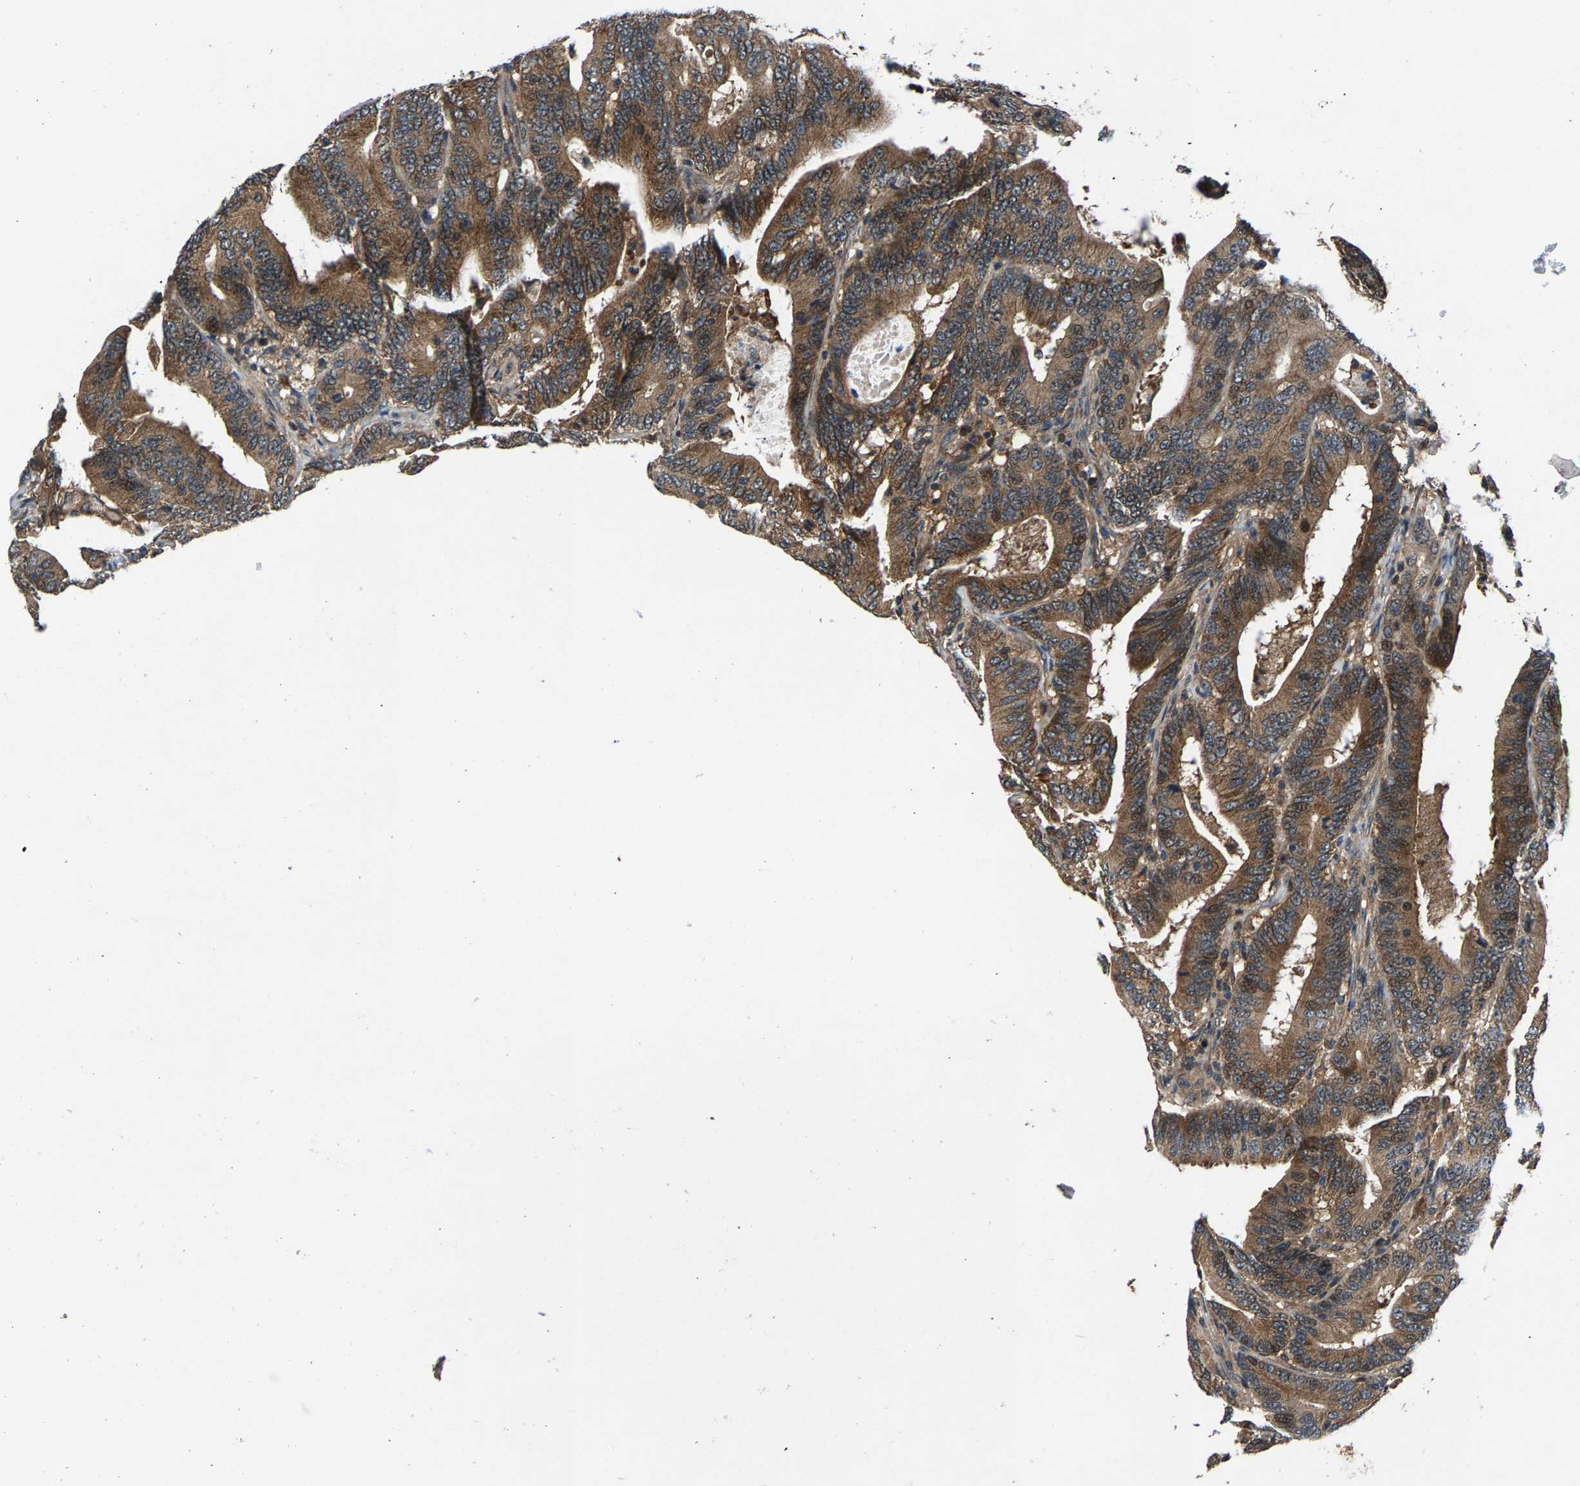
{"staining": {"intensity": "strong", "quantity": ">75%", "location": "cytoplasmic/membranous"}, "tissue": "colorectal cancer", "cell_type": "Tumor cells", "image_type": "cancer", "snomed": [{"axis": "morphology", "description": "Adenocarcinoma, NOS"}, {"axis": "topography", "description": "Colon"}], "caption": "A photomicrograph showing strong cytoplasmic/membranous staining in approximately >75% of tumor cells in colorectal adenocarcinoma, as visualized by brown immunohistochemical staining.", "gene": "FAM78A", "patient": {"sex": "female", "age": 66}}